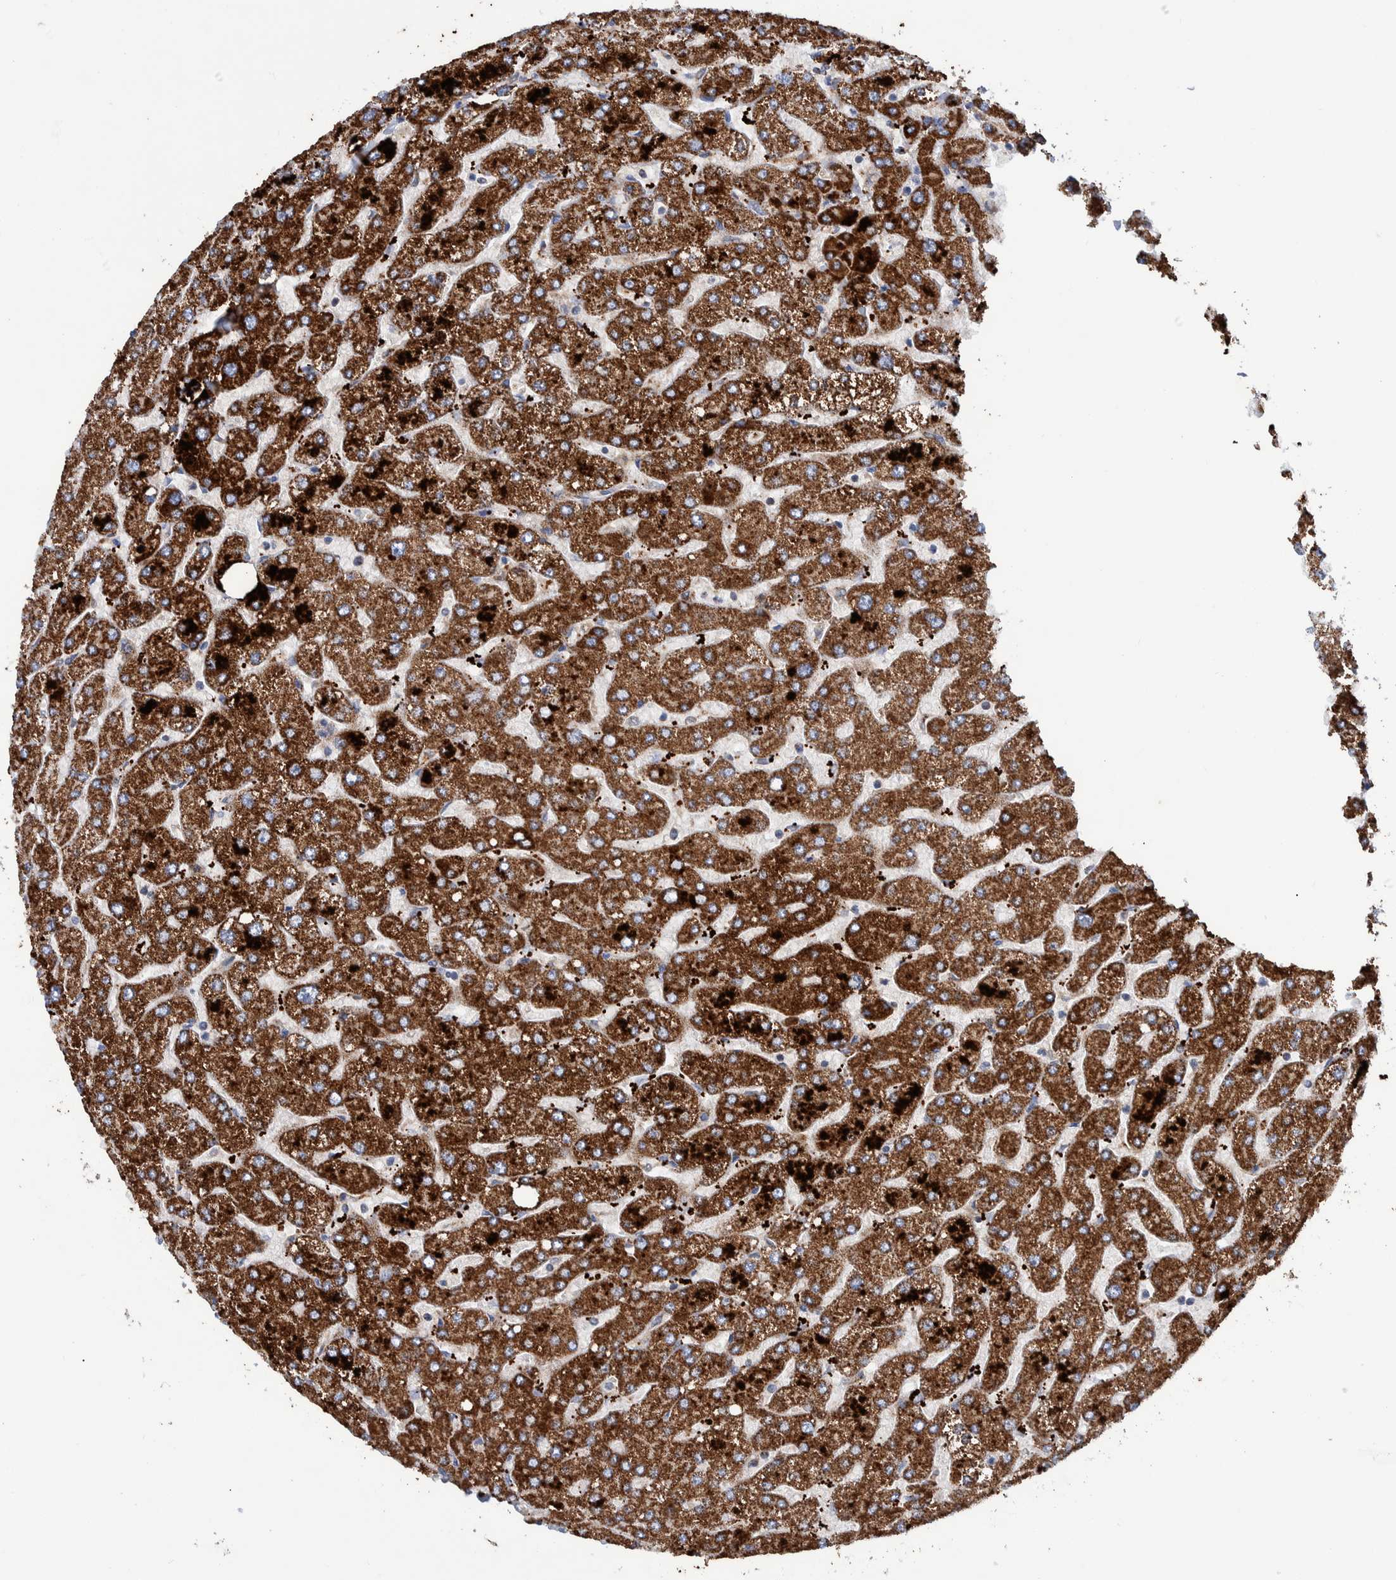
{"staining": {"intensity": "negative", "quantity": "none", "location": "none"}, "tissue": "liver", "cell_type": "Cholangiocytes", "image_type": "normal", "snomed": [{"axis": "morphology", "description": "Normal tissue, NOS"}, {"axis": "topography", "description": "Liver"}], "caption": "This is an immunohistochemistry (IHC) histopathology image of normal liver. There is no positivity in cholangiocytes.", "gene": "DECR1", "patient": {"sex": "male", "age": 55}}